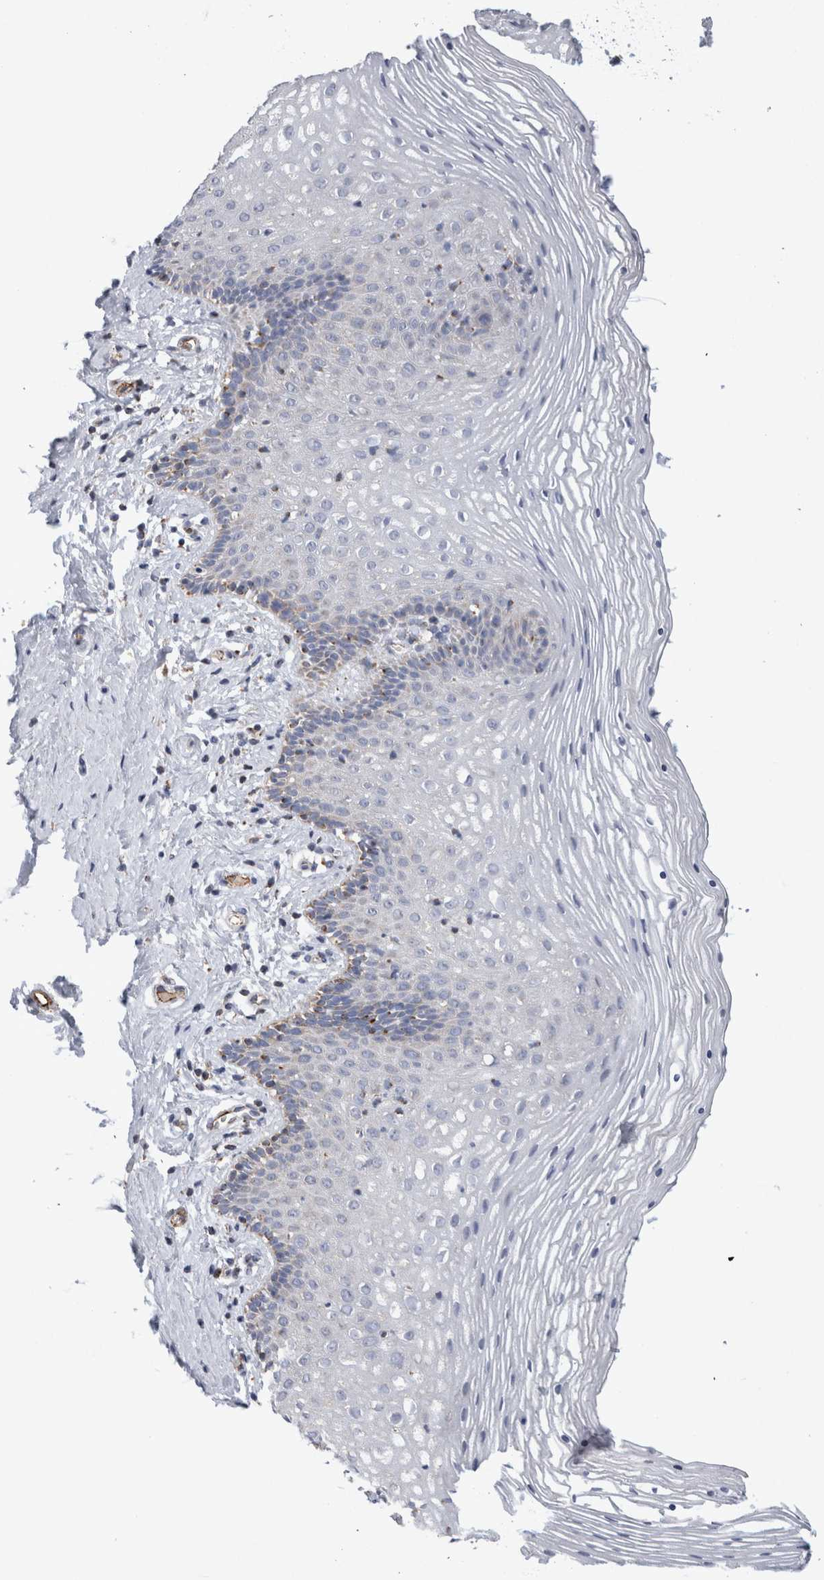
{"staining": {"intensity": "weak", "quantity": "<25%", "location": "cytoplasmic/membranous"}, "tissue": "vagina", "cell_type": "Squamous epithelial cells", "image_type": "normal", "snomed": [{"axis": "morphology", "description": "Normal tissue, NOS"}, {"axis": "topography", "description": "Vagina"}], "caption": "This is an IHC image of benign human vagina. There is no expression in squamous epithelial cells.", "gene": "IARS2", "patient": {"sex": "female", "age": 32}}